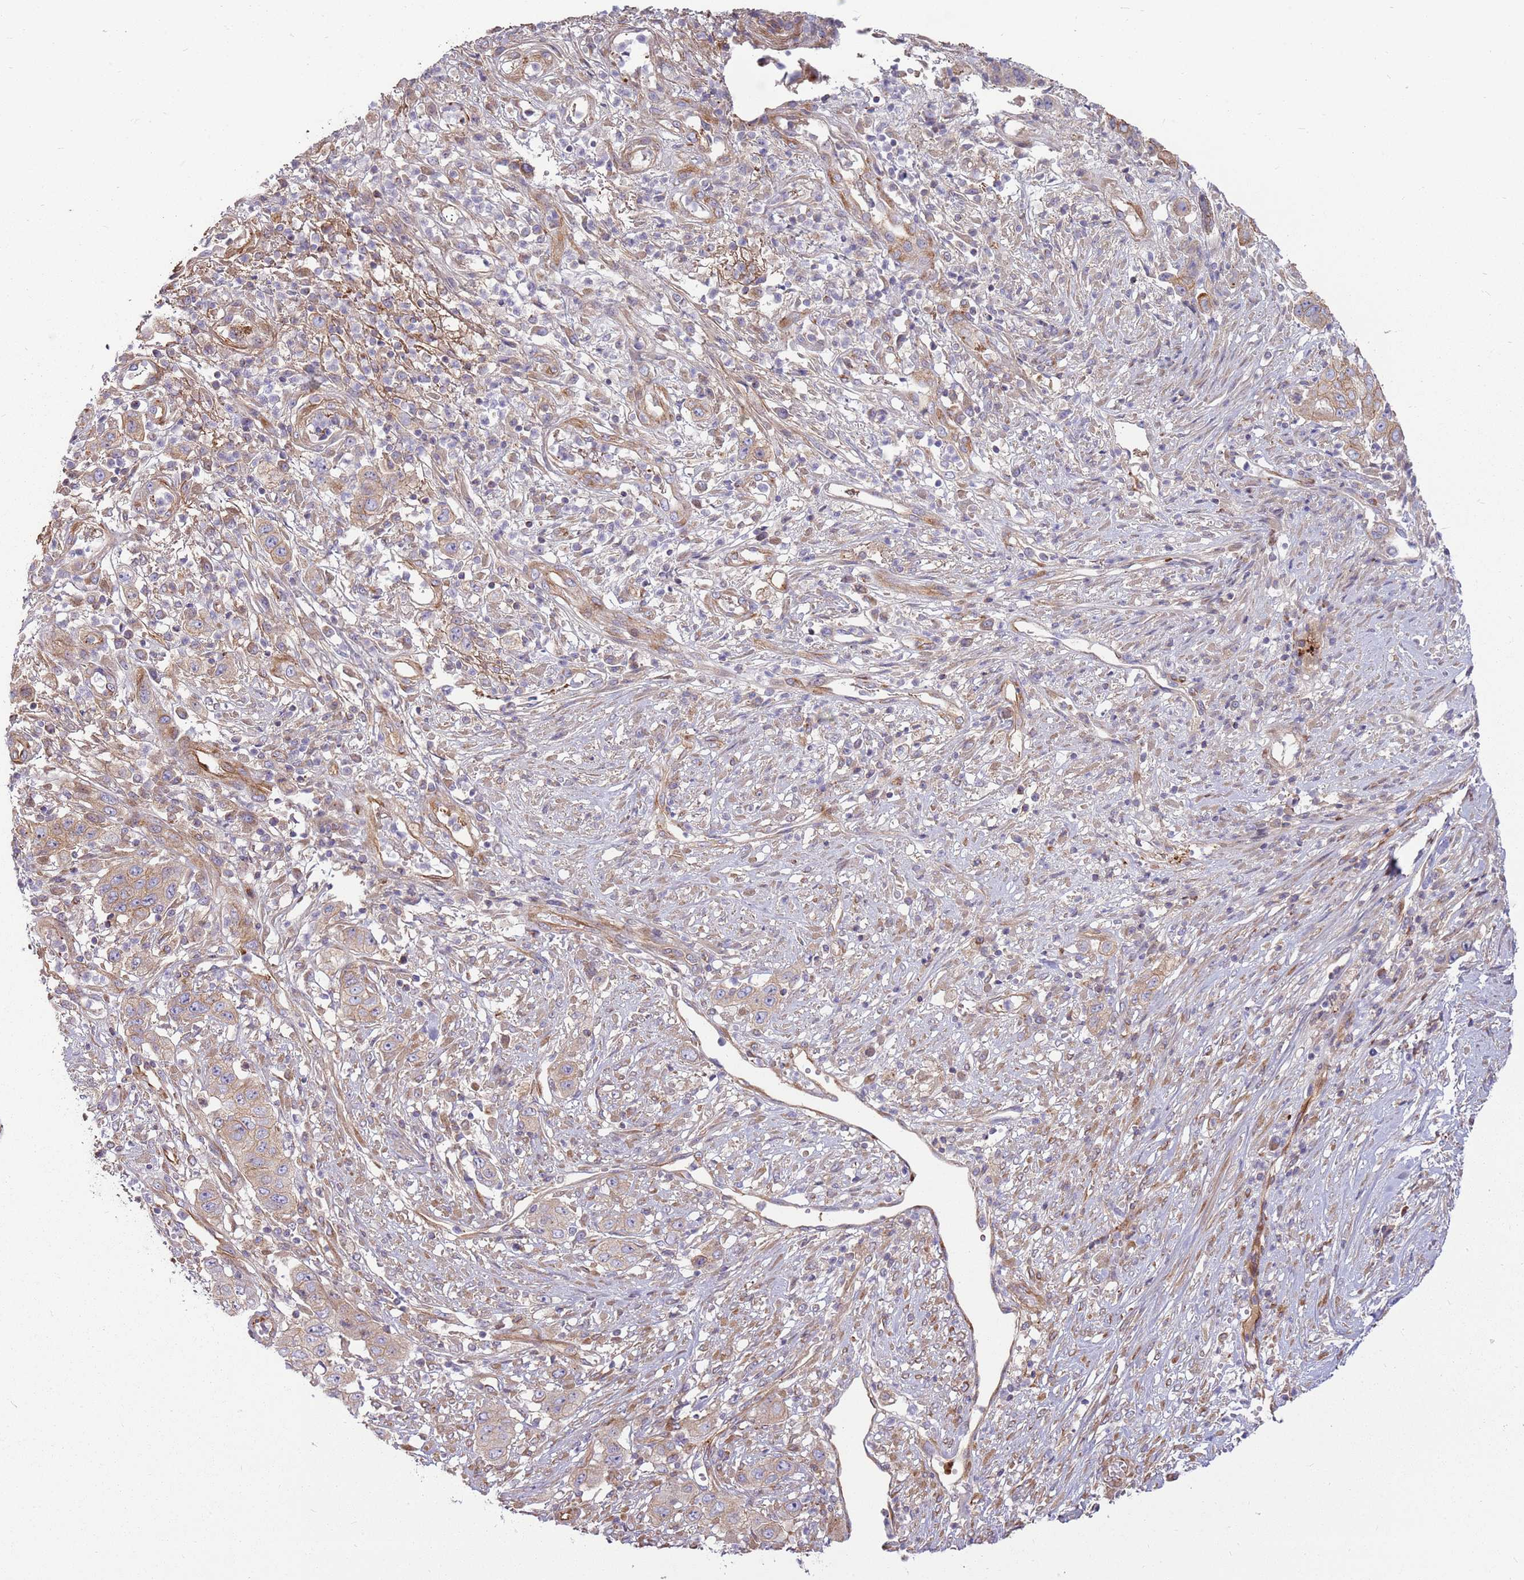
{"staining": {"intensity": "weak", "quantity": ">75%", "location": "cytoplasmic/membranous"}, "tissue": "stomach cancer", "cell_type": "Tumor cells", "image_type": "cancer", "snomed": [{"axis": "morphology", "description": "Adenocarcinoma, NOS"}, {"axis": "topography", "description": "Stomach, upper"}], "caption": "Stomach adenocarcinoma stained with DAB immunohistochemistry reveals low levels of weak cytoplasmic/membranous expression in approximately >75% of tumor cells. The protein is stained brown, and the nuclei are stained in blue (DAB IHC with brightfield microscopy, high magnification).", "gene": "EMC1", "patient": {"sex": "male", "age": 62}}